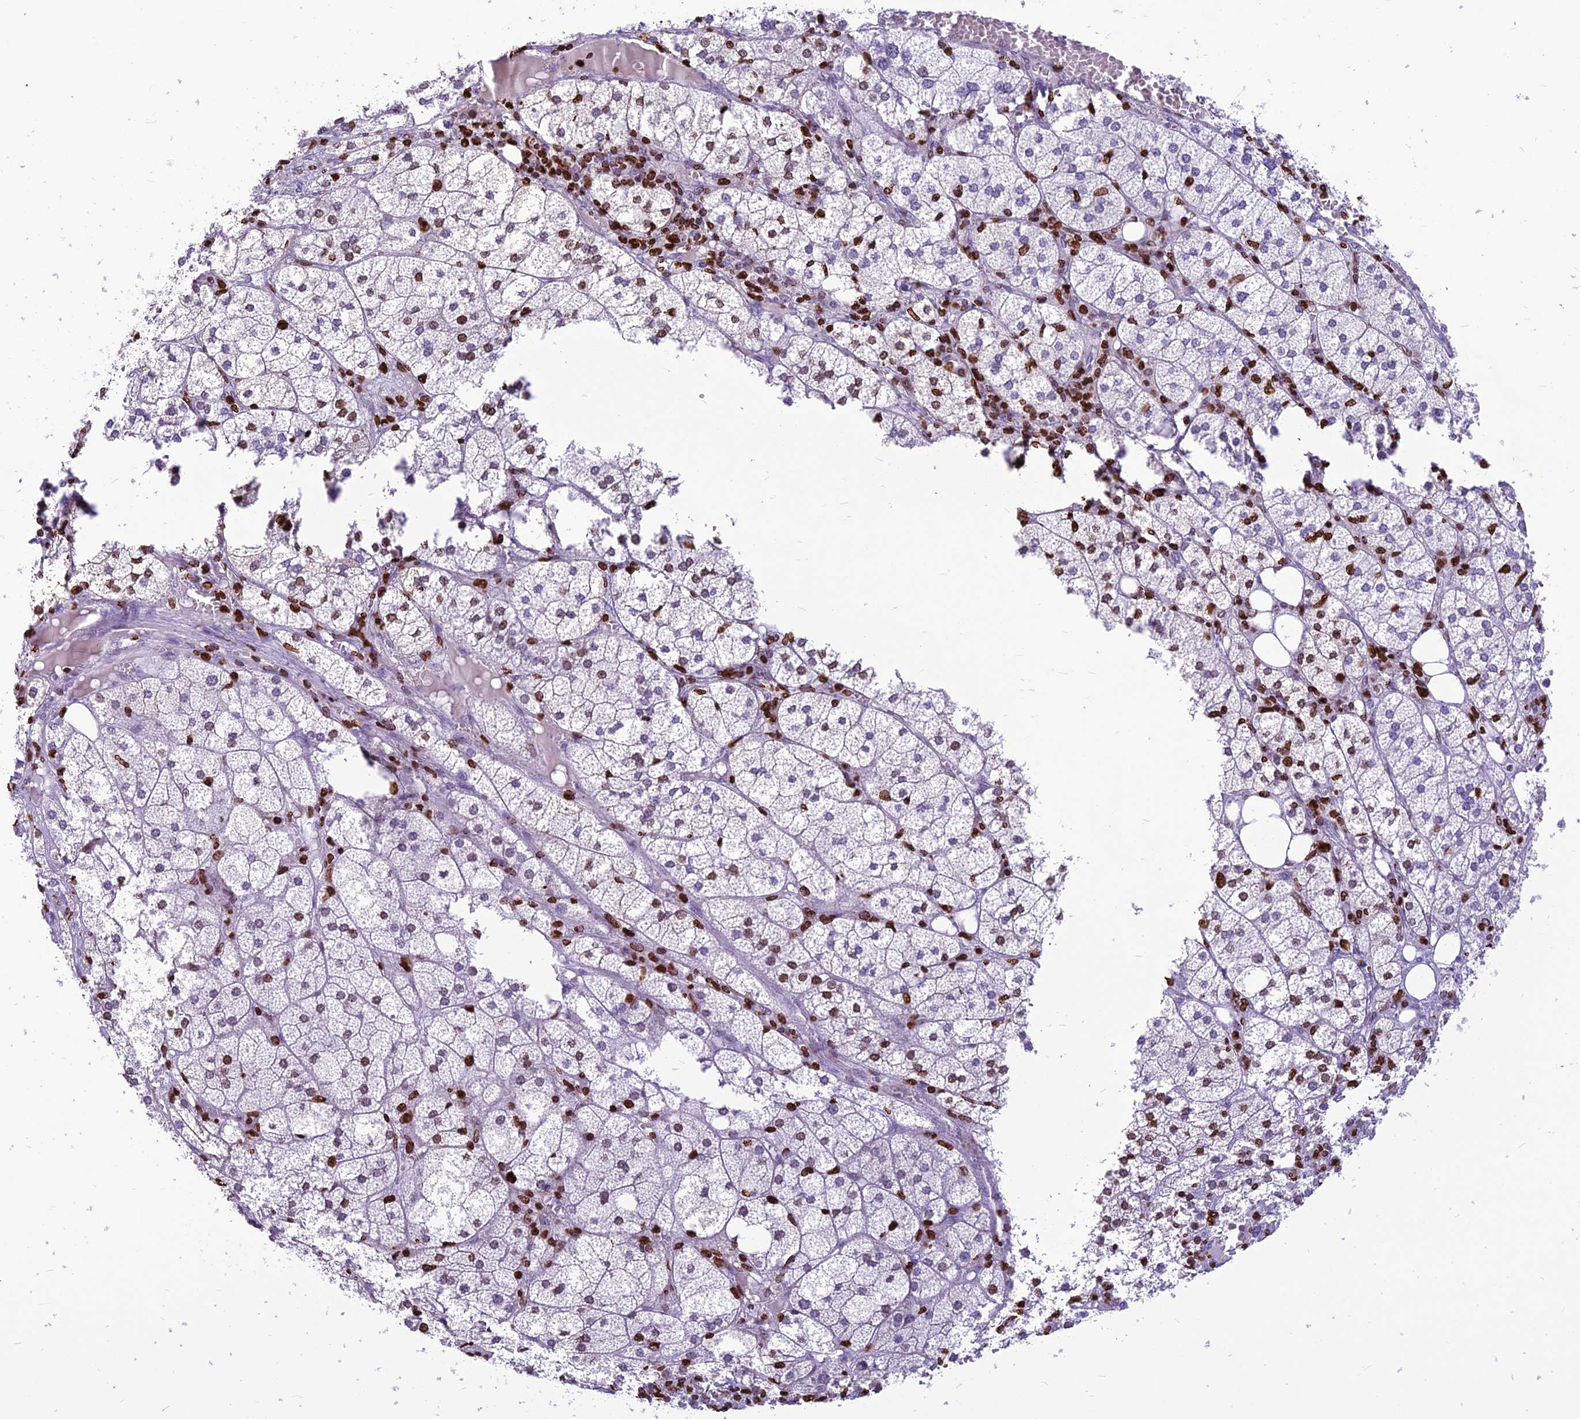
{"staining": {"intensity": "strong", "quantity": "<25%", "location": "nuclear"}, "tissue": "adrenal gland", "cell_type": "Glandular cells", "image_type": "normal", "snomed": [{"axis": "morphology", "description": "Normal tissue, NOS"}, {"axis": "topography", "description": "Adrenal gland"}], "caption": "Adrenal gland stained for a protein (brown) shows strong nuclear positive positivity in approximately <25% of glandular cells.", "gene": "AKAP17A", "patient": {"sex": "female", "age": 61}}